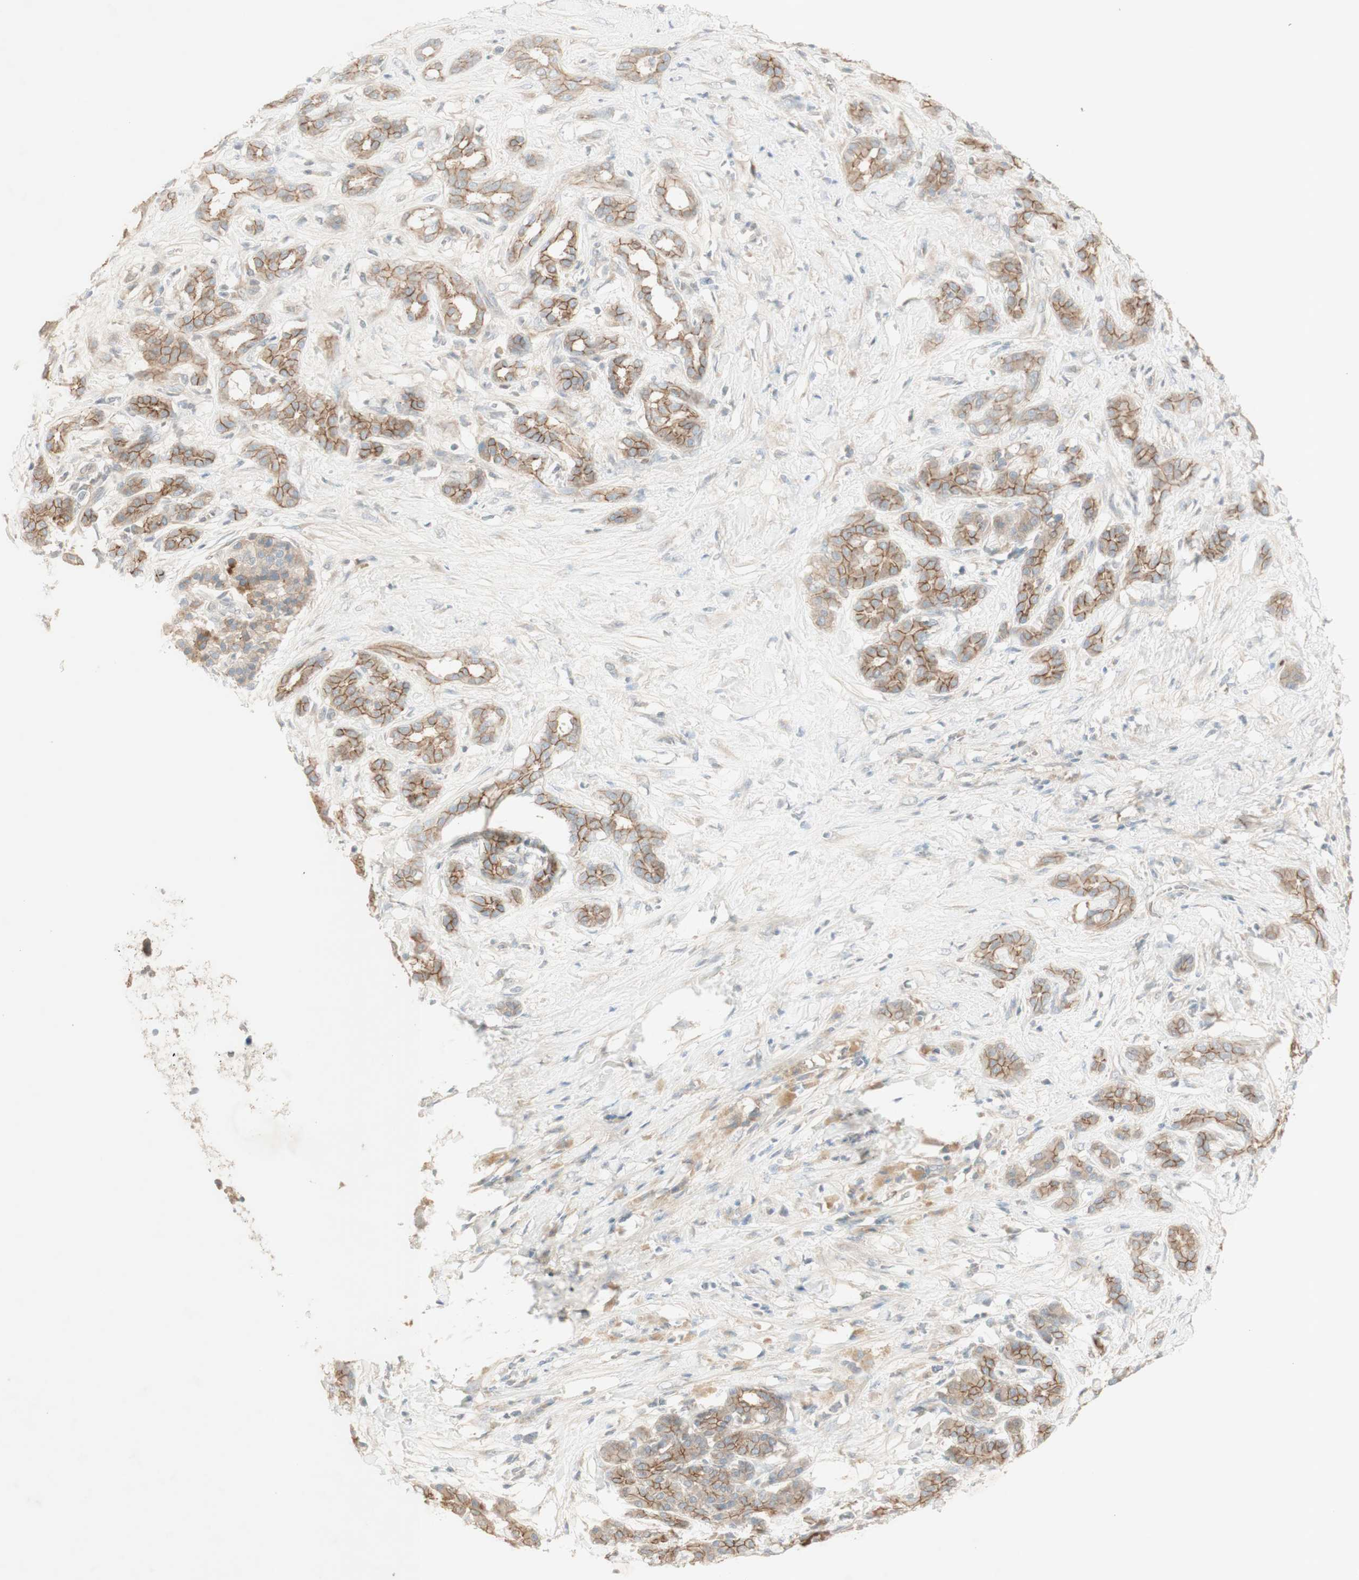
{"staining": {"intensity": "moderate", "quantity": ">75%", "location": "cytoplasmic/membranous"}, "tissue": "pancreatic cancer", "cell_type": "Tumor cells", "image_type": "cancer", "snomed": [{"axis": "morphology", "description": "Adenocarcinoma, NOS"}, {"axis": "topography", "description": "Pancreas"}], "caption": "Brown immunohistochemical staining in pancreatic cancer exhibits moderate cytoplasmic/membranous positivity in about >75% of tumor cells.", "gene": "PTGER4", "patient": {"sex": "male", "age": 41}}